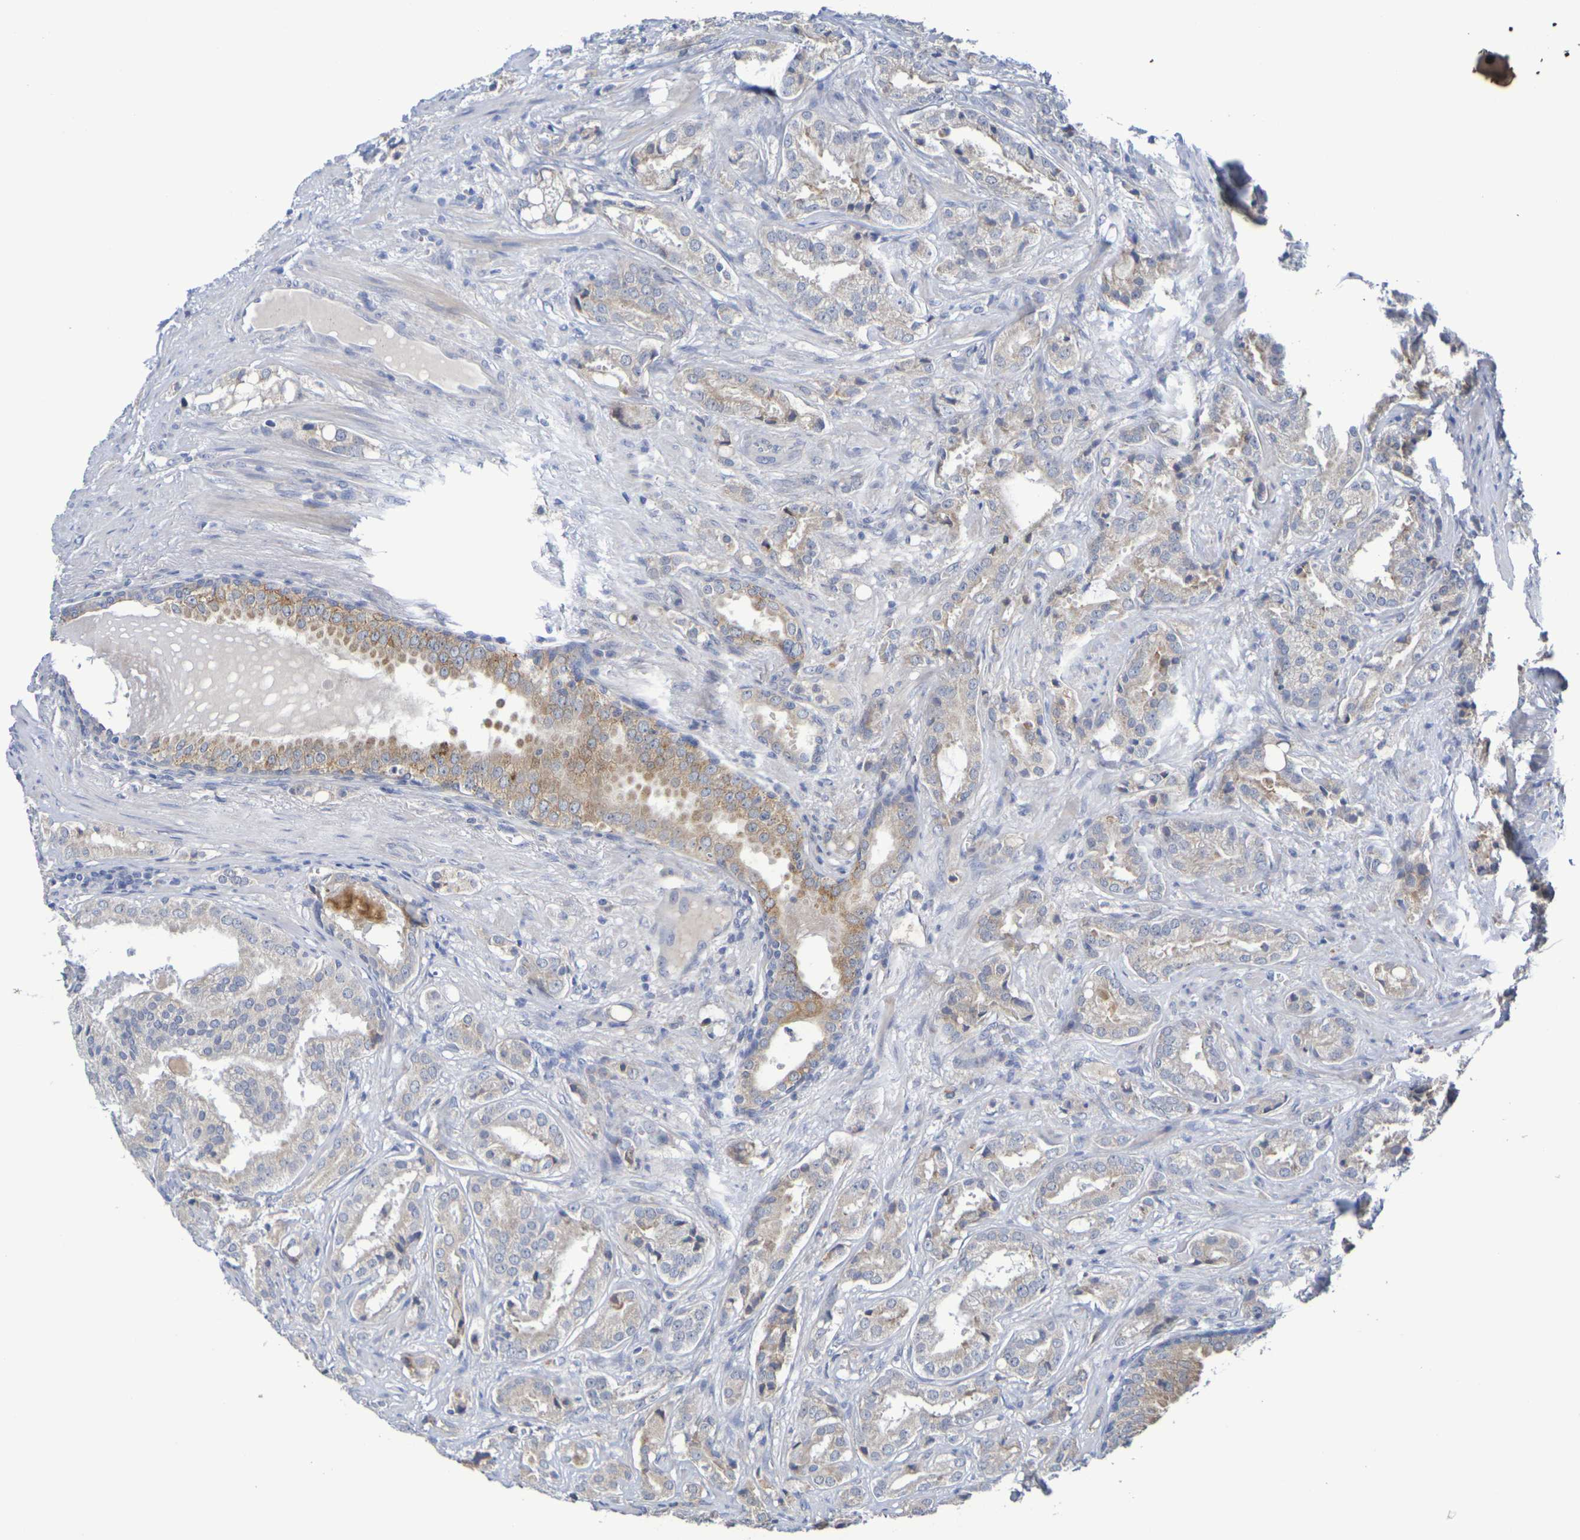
{"staining": {"intensity": "moderate", "quantity": "25%-75%", "location": "cytoplasmic/membranous"}, "tissue": "prostate cancer", "cell_type": "Tumor cells", "image_type": "cancer", "snomed": [{"axis": "morphology", "description": "Adenocarcinoma, High grade"}, {"axis": "topography", "description": "Prostate"}], "caption": "Prostate cancer tissue shows moderate cytoplasmic/membranous staining in about 25%-75% of tumor cells (DAB IHC, brown staining for protein, blue staining for nuclei).", "gene": "SDC4", "patient": {"sex": "male", "age": 64}}